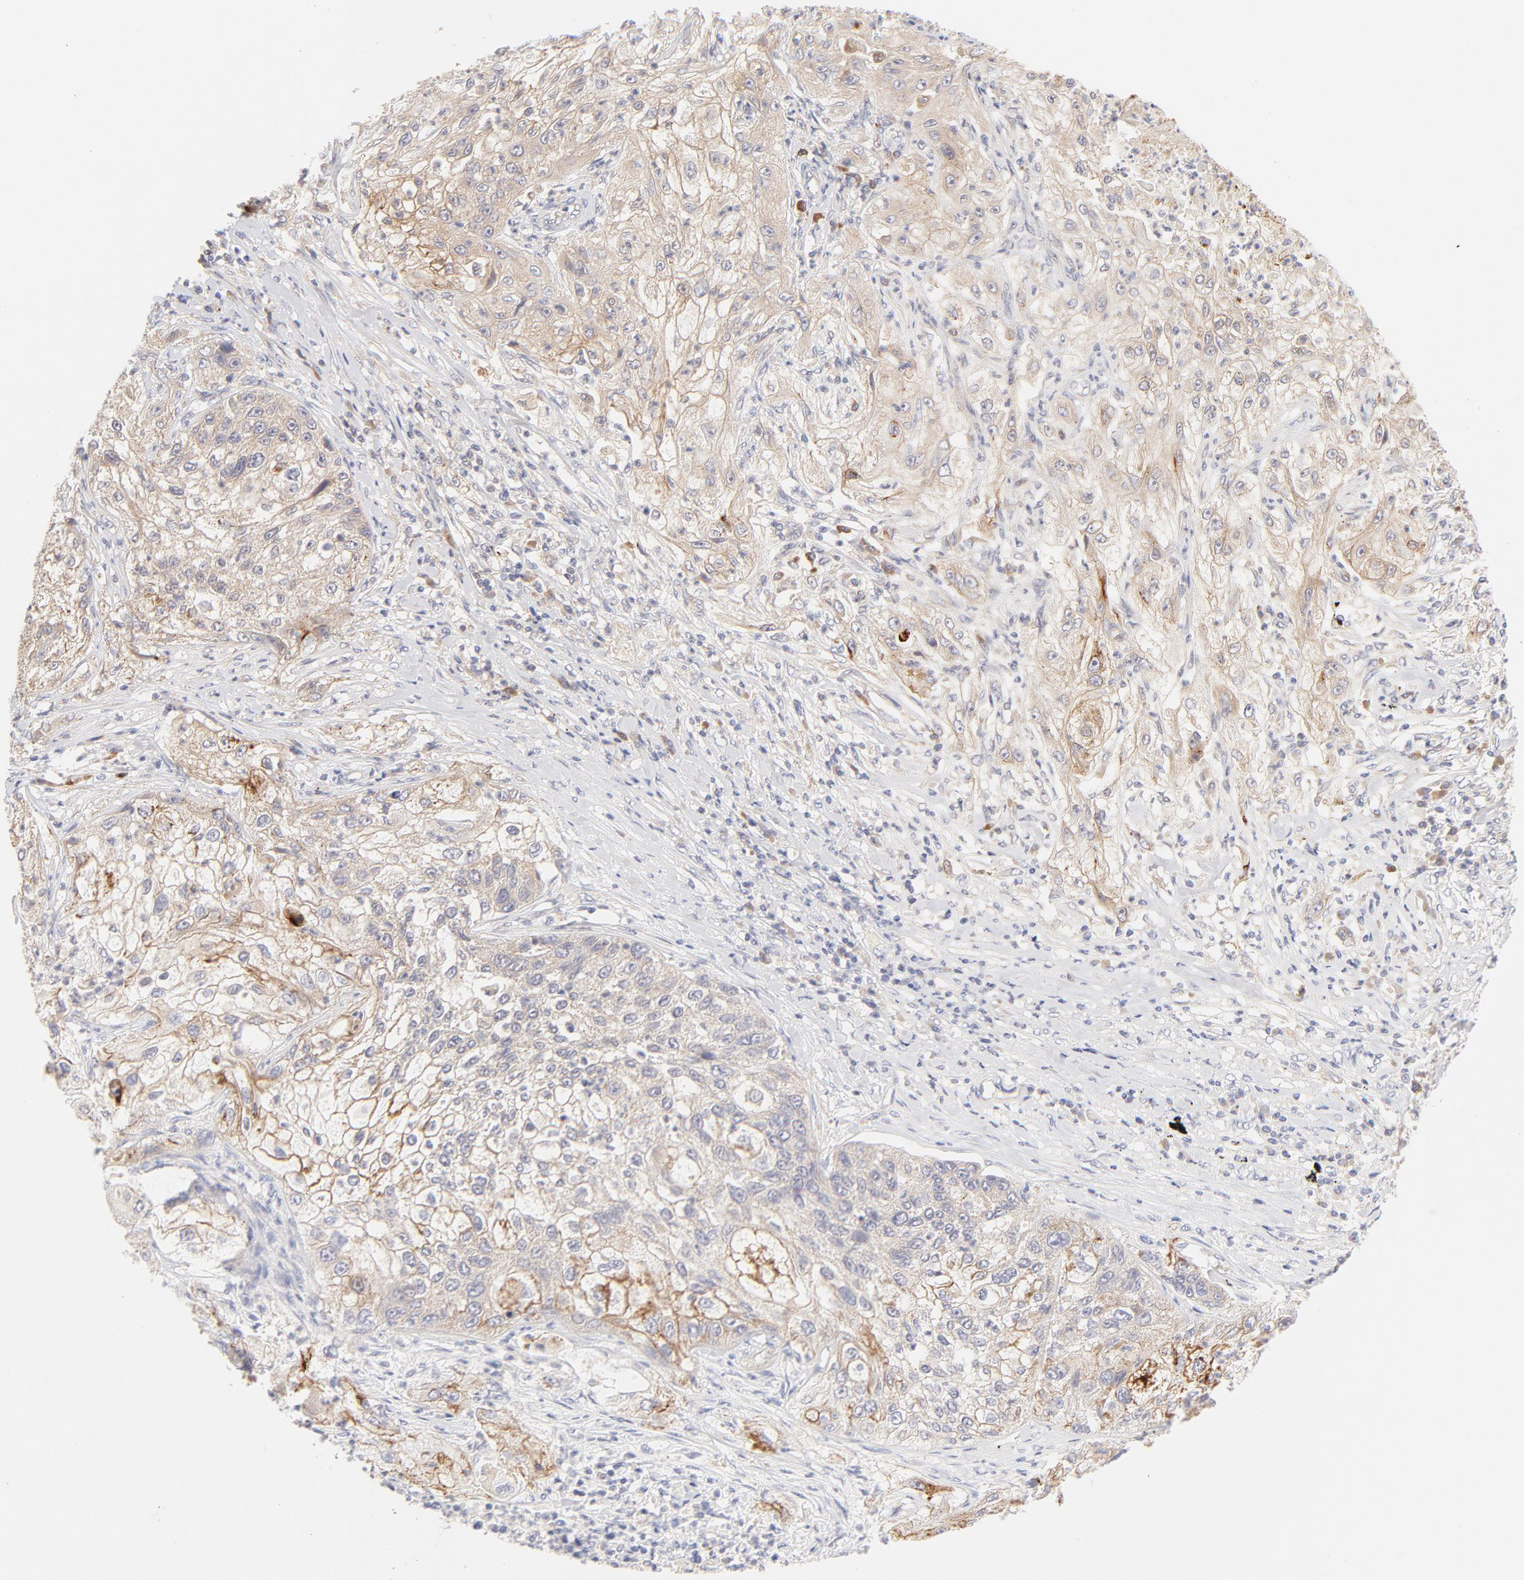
{"staining": {"intensity": "weak", "quantity": ">75%", "location": "cytoplasmic/membranous"}, "tissue": "lung cancer", "cell_type": "Tumor cells", "image_type": "cancer", "snomed": [{"axis": "morphology", "description": "Inflammation, NOS"}, {"axis": "morphology", "description": "Squamous cell carcinoma, NOS"}, {"axis": "topography", "description": "Lymph node"}, {"axis": "topography", "description": "Soft tissue"}, {"axis": "topography", "description": "Lung"}], "caption": "Immunohistochemistry micrograph of lung cancer stained for a protein (brown), which demonstrates low levels of weak cytoplasmic/membranous staining in approximately >75% of tumor cells.", "gene": "RPS6KA1", "patient": {"sex": "male", "age": 66}}